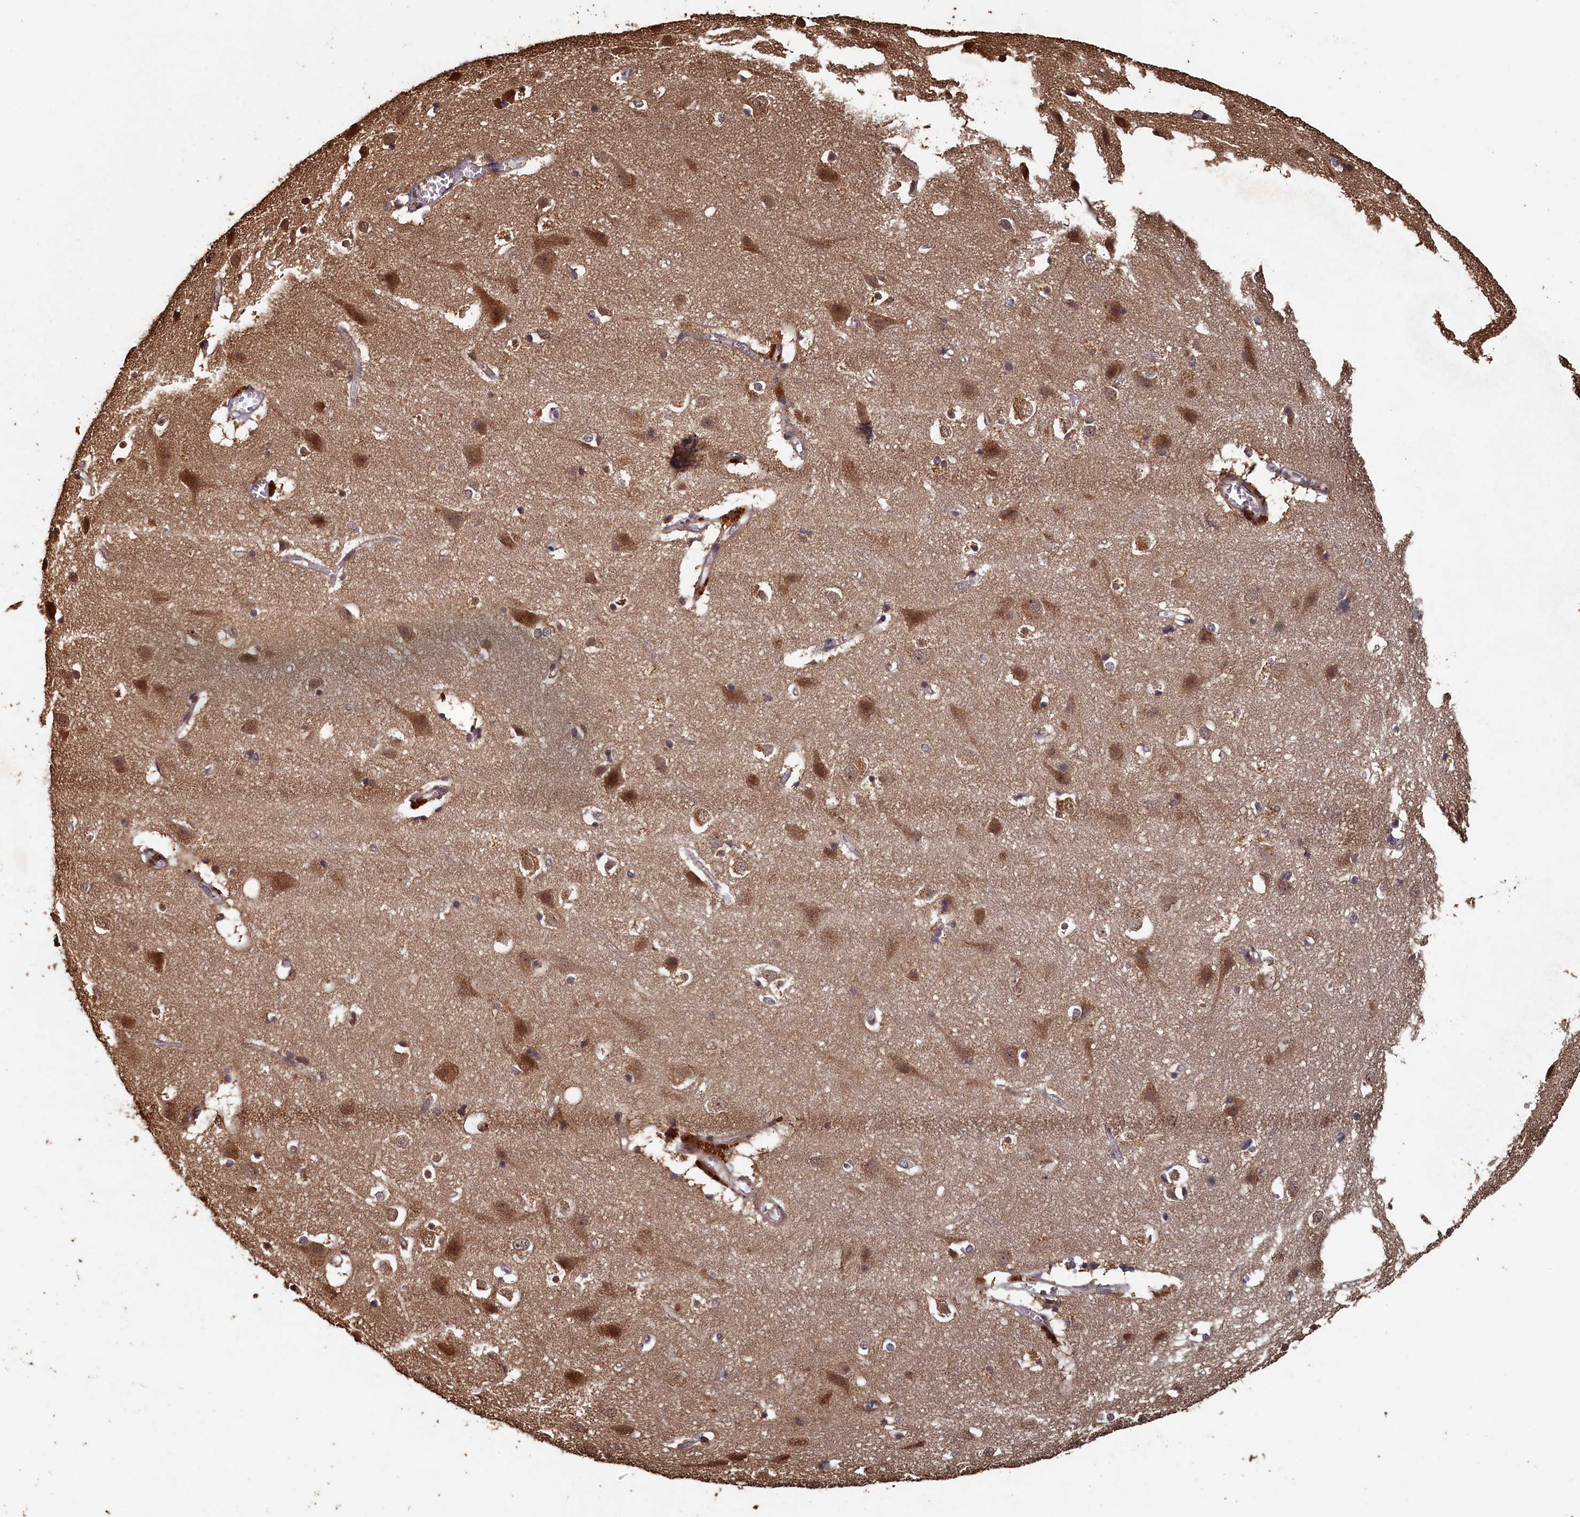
{"staining": {"intensity": "moderate", "quantity": "25%-75%", "location": "cytoplasmic/membranous"}, "tissue": "cerebral cortex", "cell_type": "Endothelial cells", "image_type": "normal", "snomed": [{"axis": "morphology", "description": "Normal tissue, NOS"}, {"axis": "topography", "description": "Cerebral cortex"}], "caption": "Moderate cytoplasmic/membranous staining is present in approximately 25%-75% of endothelial cells in normal cerebral cortex. The protein of interest is shown in brown color, while the nuclei are stained blue.", "gene": "PIGN", "patient": {"sex": "male", "age": 54}}